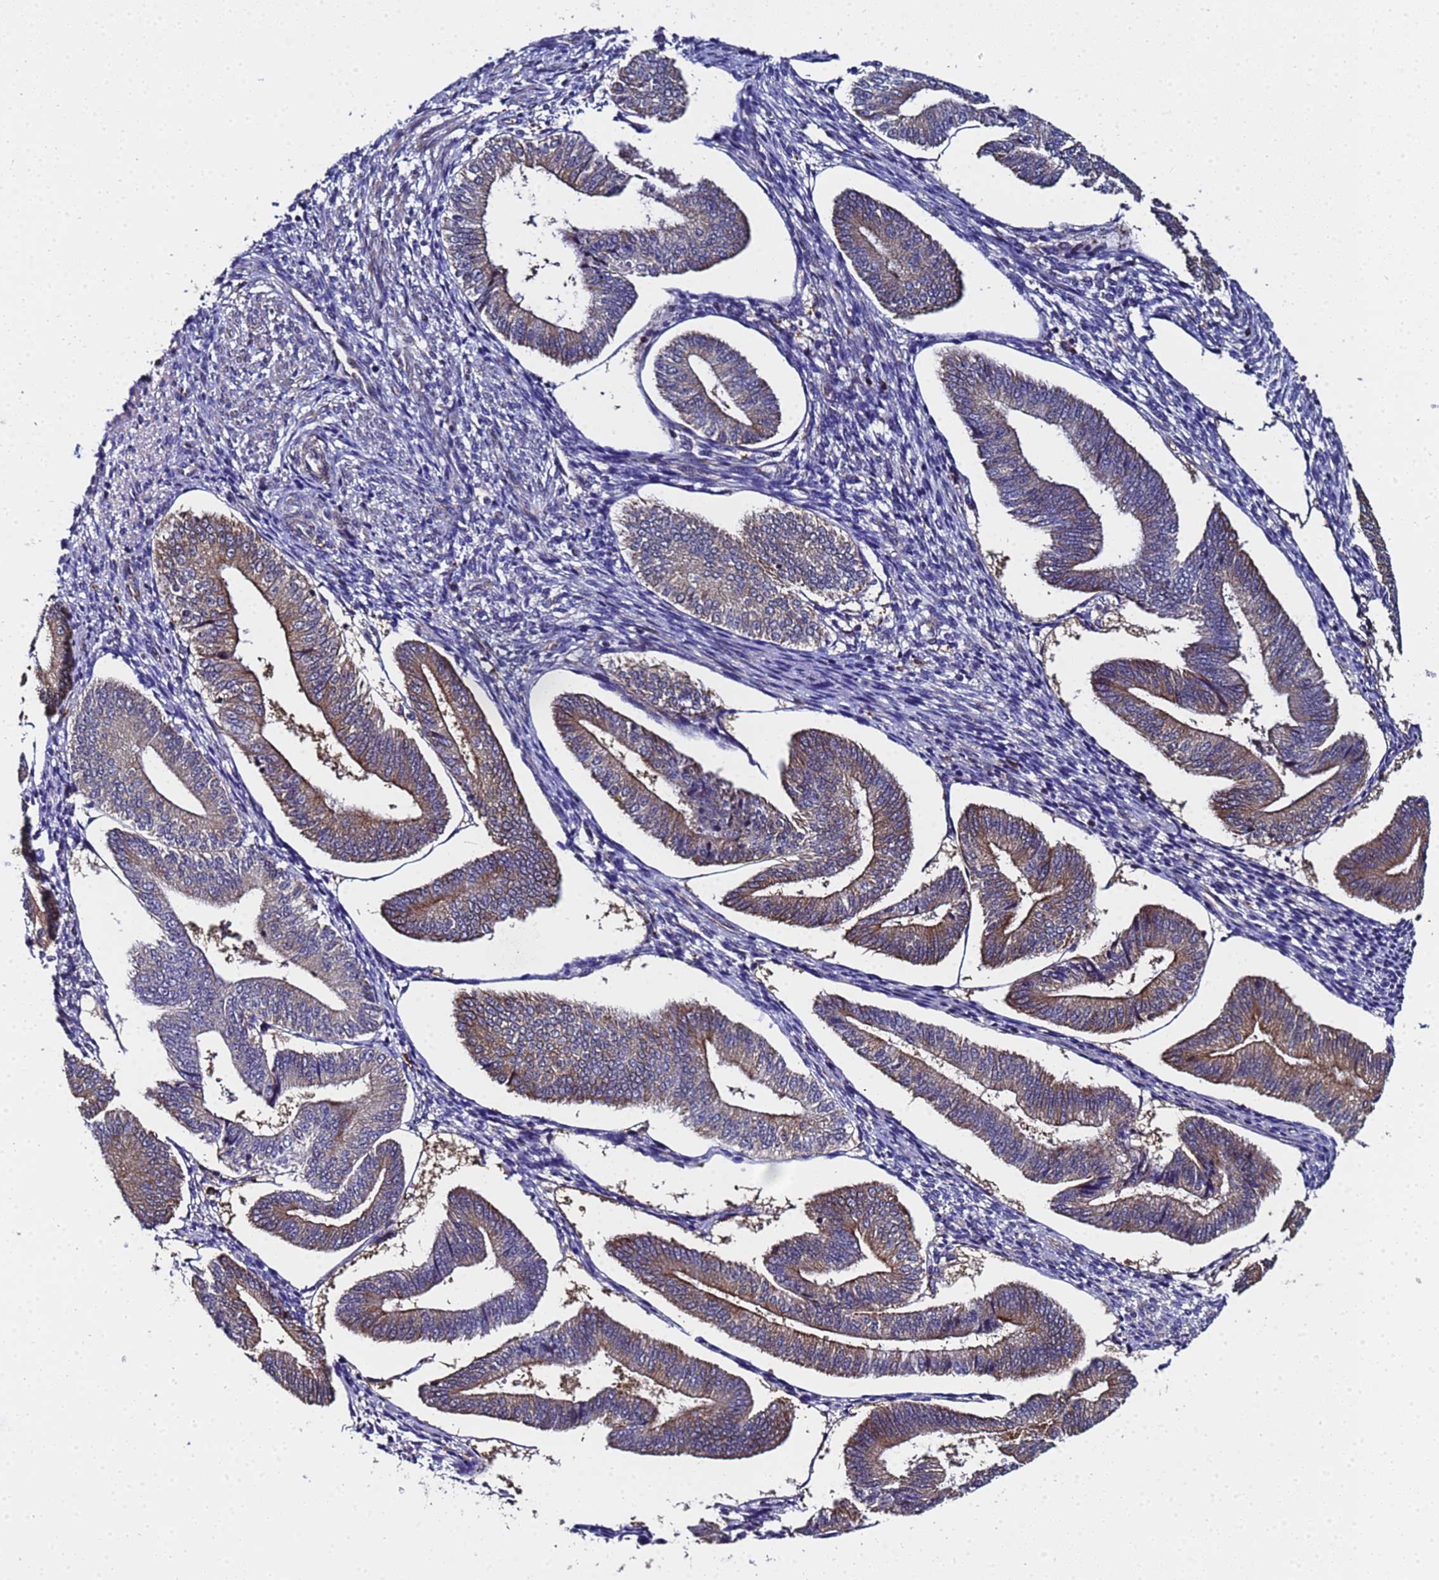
{"staining": {"intensity": "weak", "quantity": "<25%", "location": "cytoplasmic/membranous"}, "tissue": "endometrium", "cell_type": "Cells in endometrial stroma", "image_type": "normal", "snomed": [{"axis": "morphology", "description": "Normal tissue, NOS"}, {"axis": "topography", "description": "Endometrium"}], "caption": "Endometrium stained for a protein using immunohistochemistry (IHC) demonstrates no expression cells in endometrial stroma.", "gene": "MOCS1", "patient": {"sex": "female", "age": 34}}